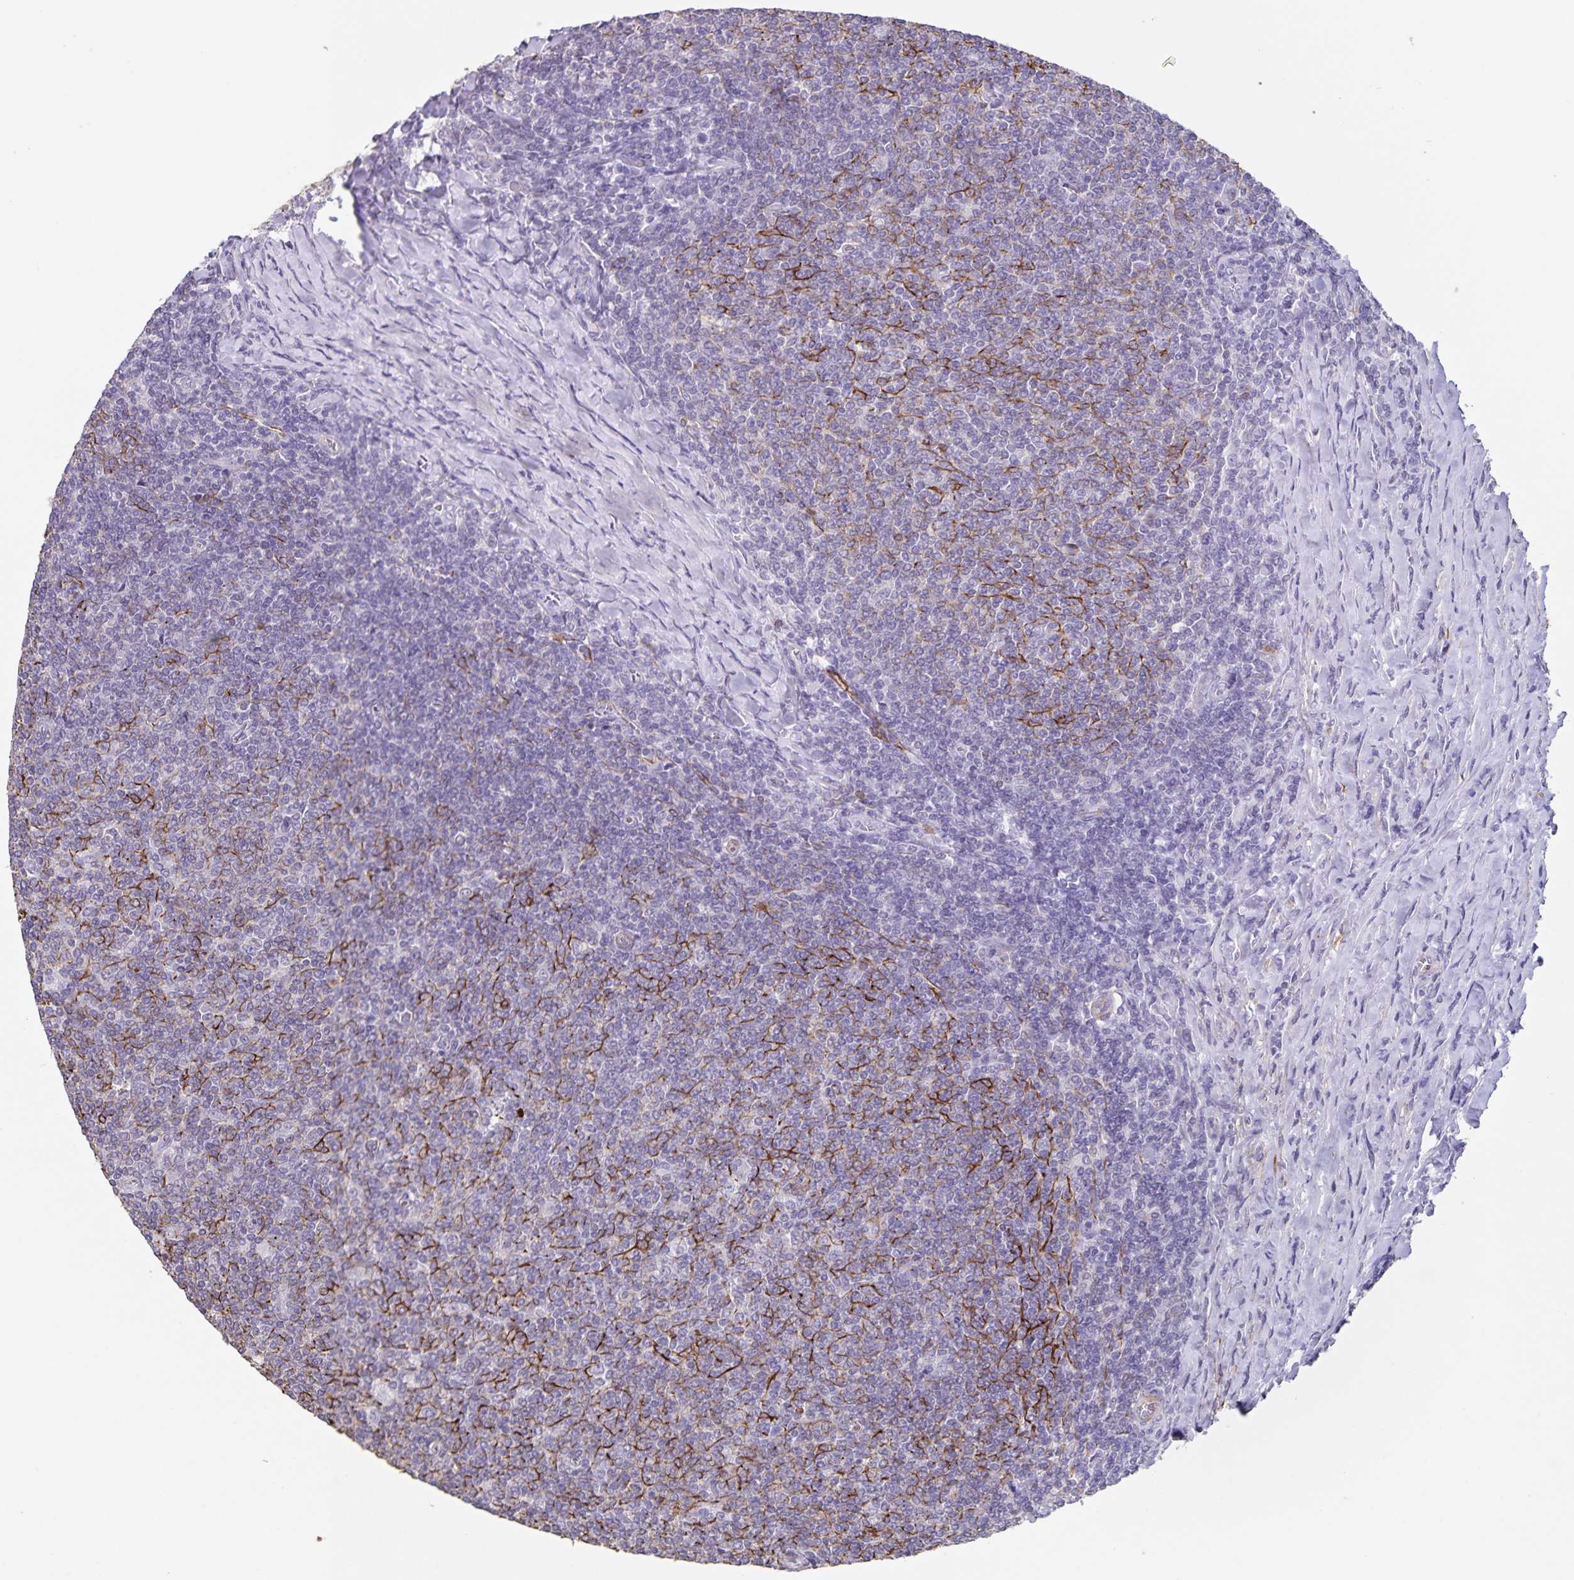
{"staining": {"intensity": "negative", "quantity": "none", "location": "none"}, "tissue": "lymphoma", "cell_type": "Tumor cells", "image_type": "cancer", "snomed": [{"axis": "morphology", "description": "Malignant lymphoma, non-Hodgkin's type, Low grade"}, {"axis": "topography", "description": "Lymph node"}], "caption": "Tumor cells show no significant positivity in malignant lymphoma, non-Hodgkin's type (low-grade).", "gene": "SYNM", "patient": {"sex": "male", "age": 52}}